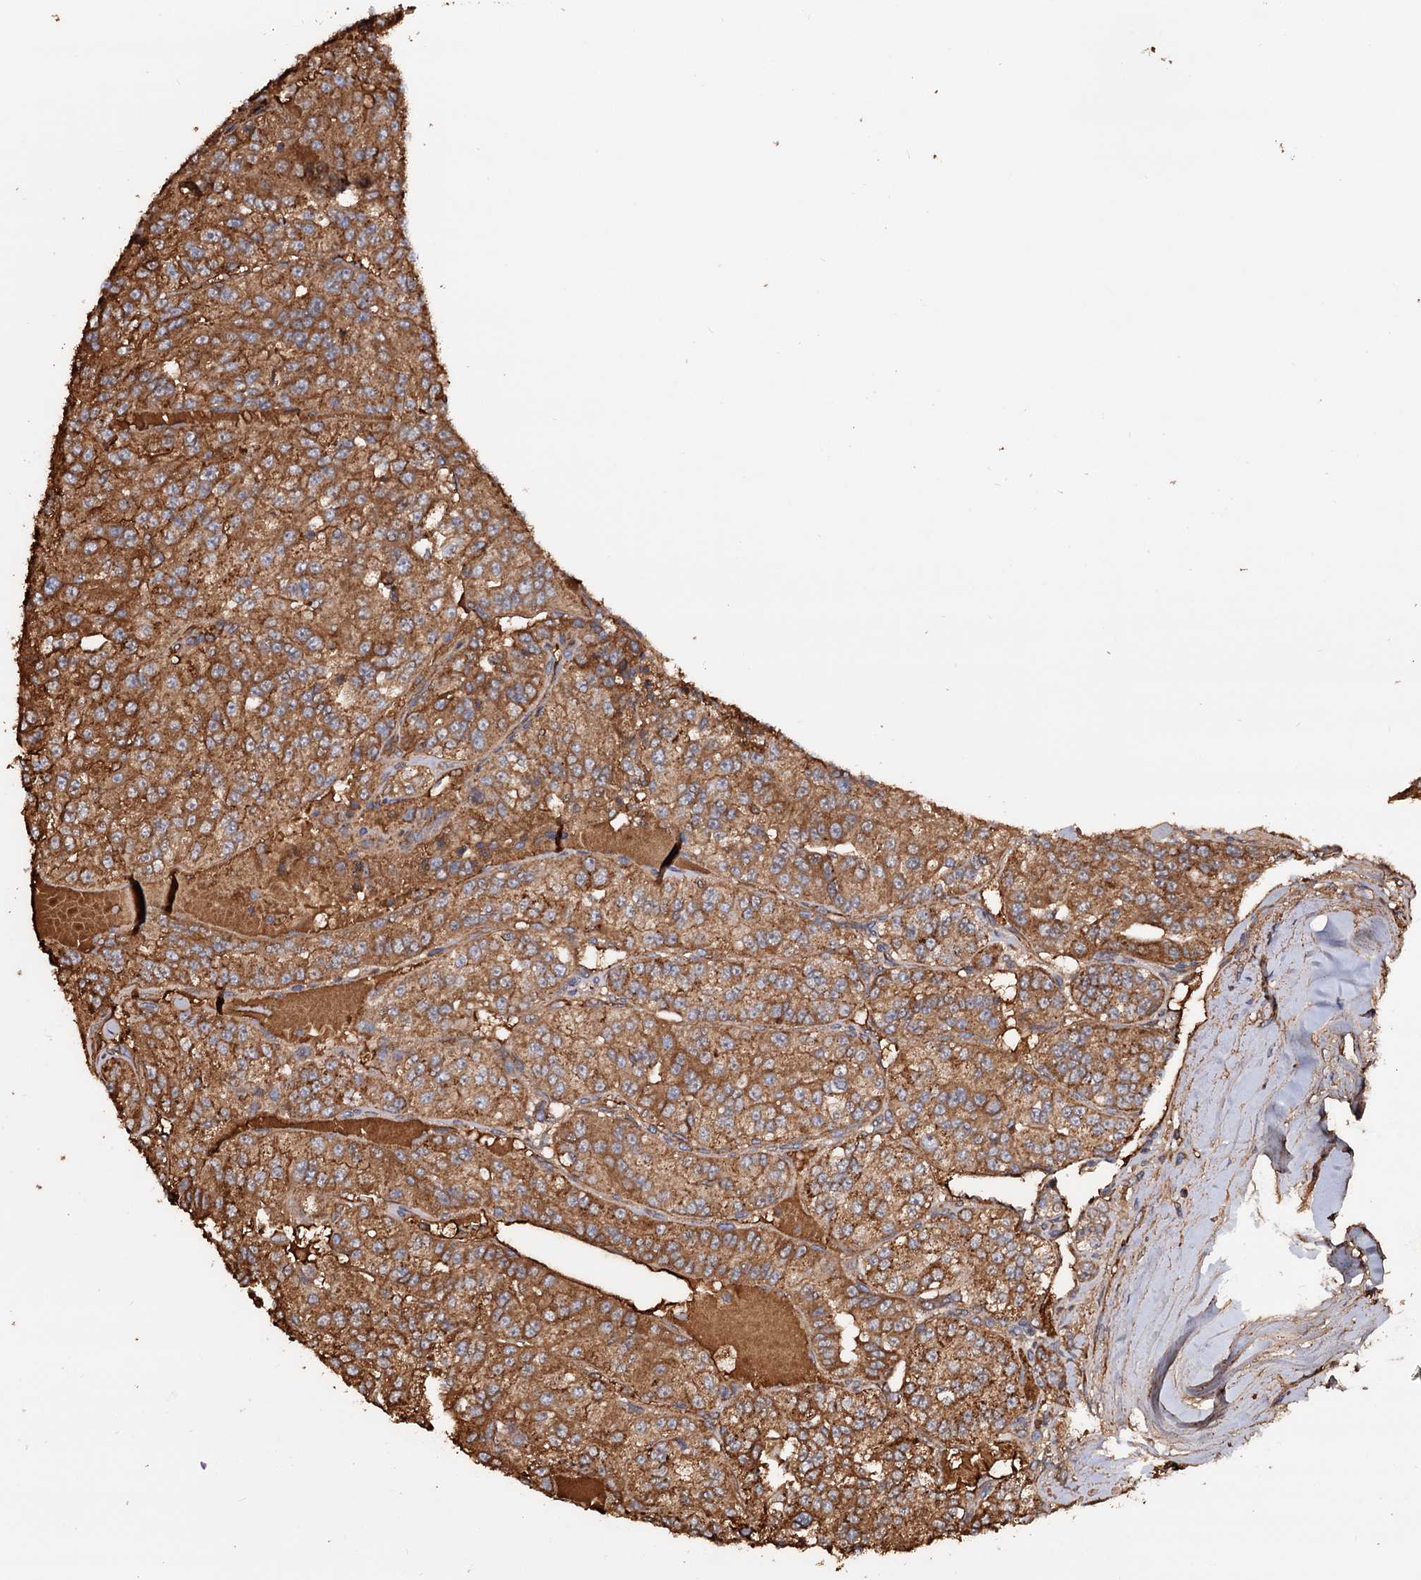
{"staining": {"intensity": "moderate", "quantity": ">75%", "location": "cytoplasmic/membranous"}, "tissue": "renal cancer", "cell_type": "Tumor cells", "image_type": "cancer", "snomed": [{"axis": "morphology", "description": "Adenocarcinoma, NOS"}, {"axis": "topography", "description": "Kidney"}], "caption": "Immunohistochemical staining of renal adenocarcinoma displays medium levels of moderate cytoplasmic/membranous protein positivity in approximately >75% of tumor cells.", "gene": "MRPL42", "patient": {"sex": "female", "age": 63}}